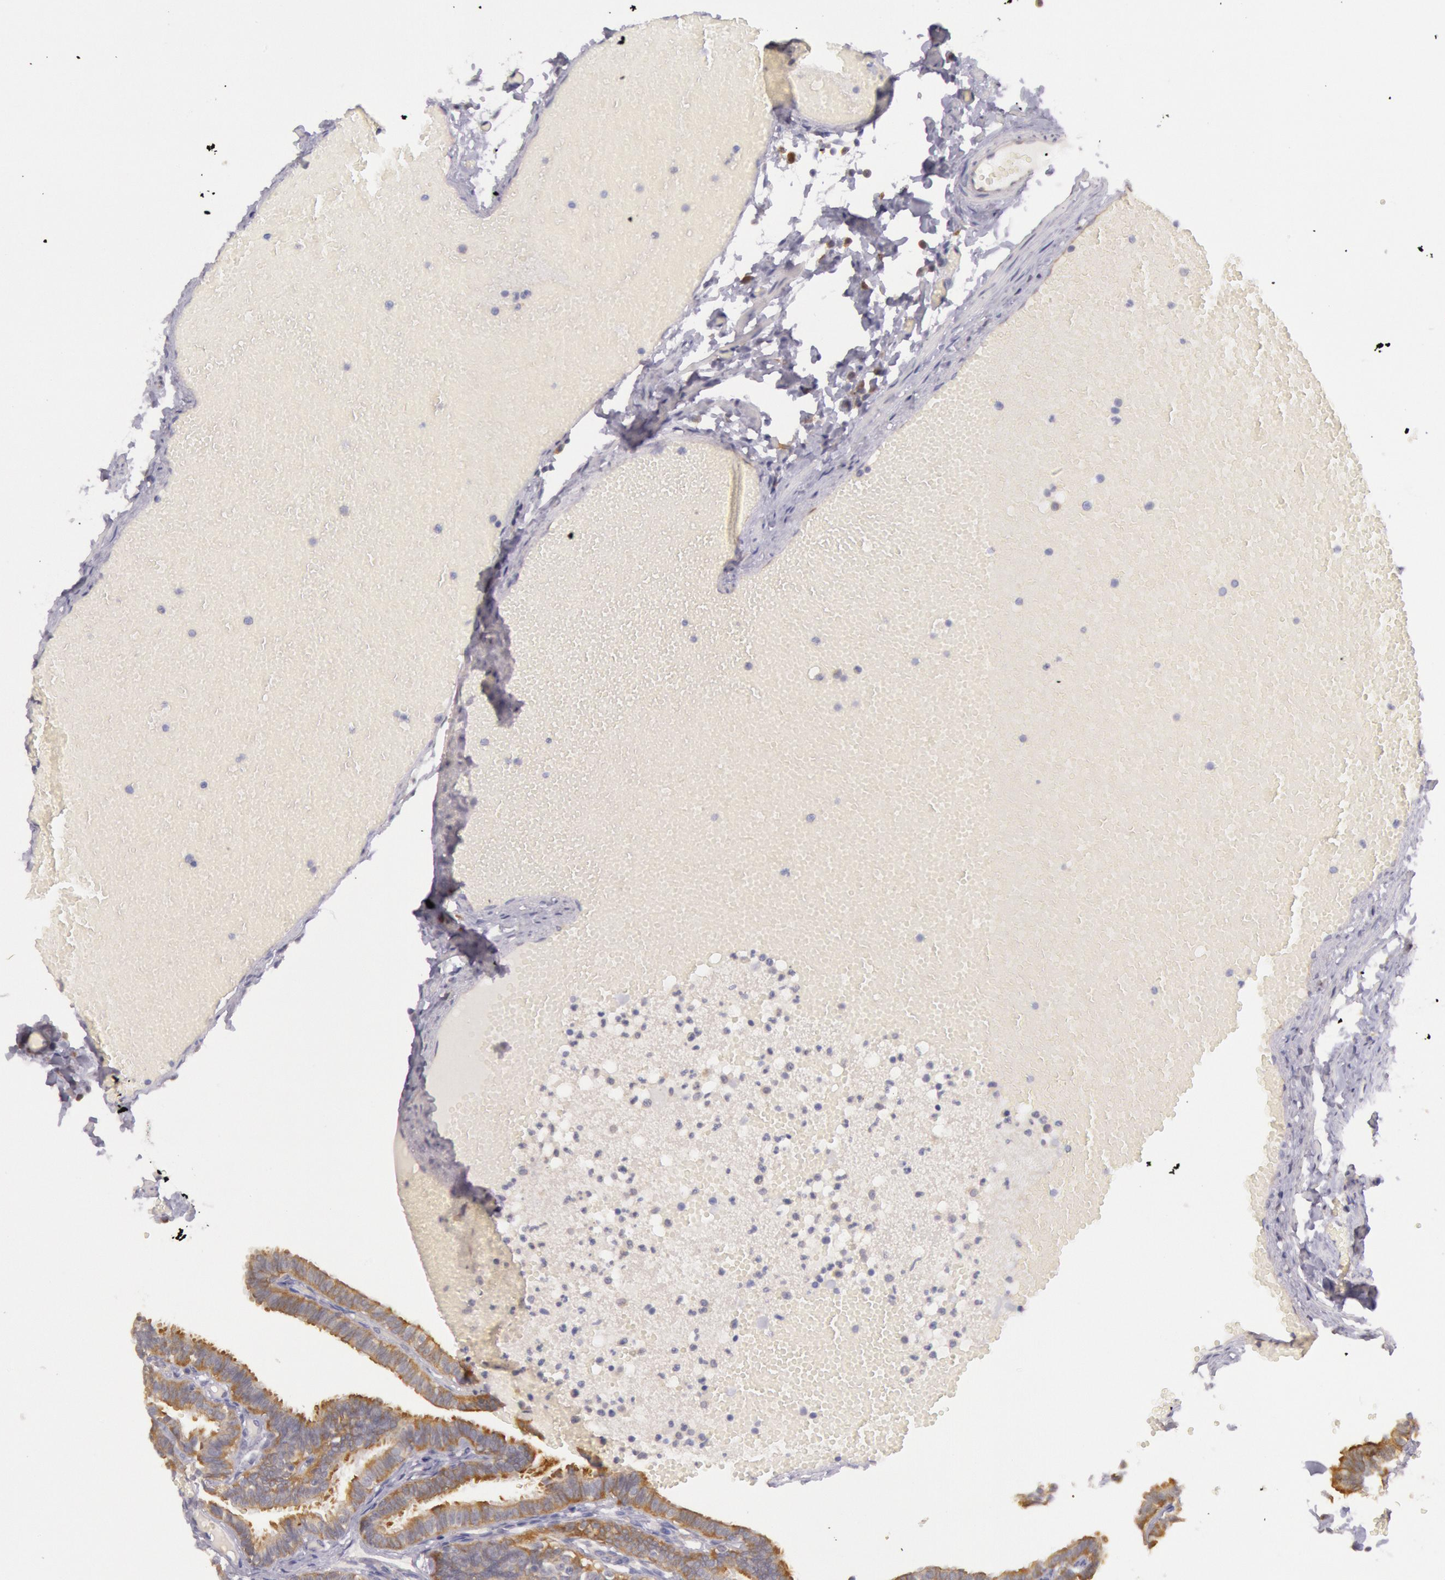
{"staining": {"intensity": "moderate", "quantity": ">75%", "location": "cytoplasmic/membranous"}, "tissue": "fallopian tube", "cell_type": "Glandular cells", "image_type": "normal", "snomed": [{"axis": "morphology", "description": "Normal tissue, NOS"}, {"axis": "topography", "description": "Fallopian tube"}], "caption": "Glandular cells display medium levels of moderate cytoplasmic/membranous expression in approximately >75% of cells in benign human fallopian tube. (Stains: DAB in brown, nuclei in blue, Microscopy: brightfield microscopy at high magnification).", "gene": "MYO5A", "patient": {"sex": "female", "age": 29}}